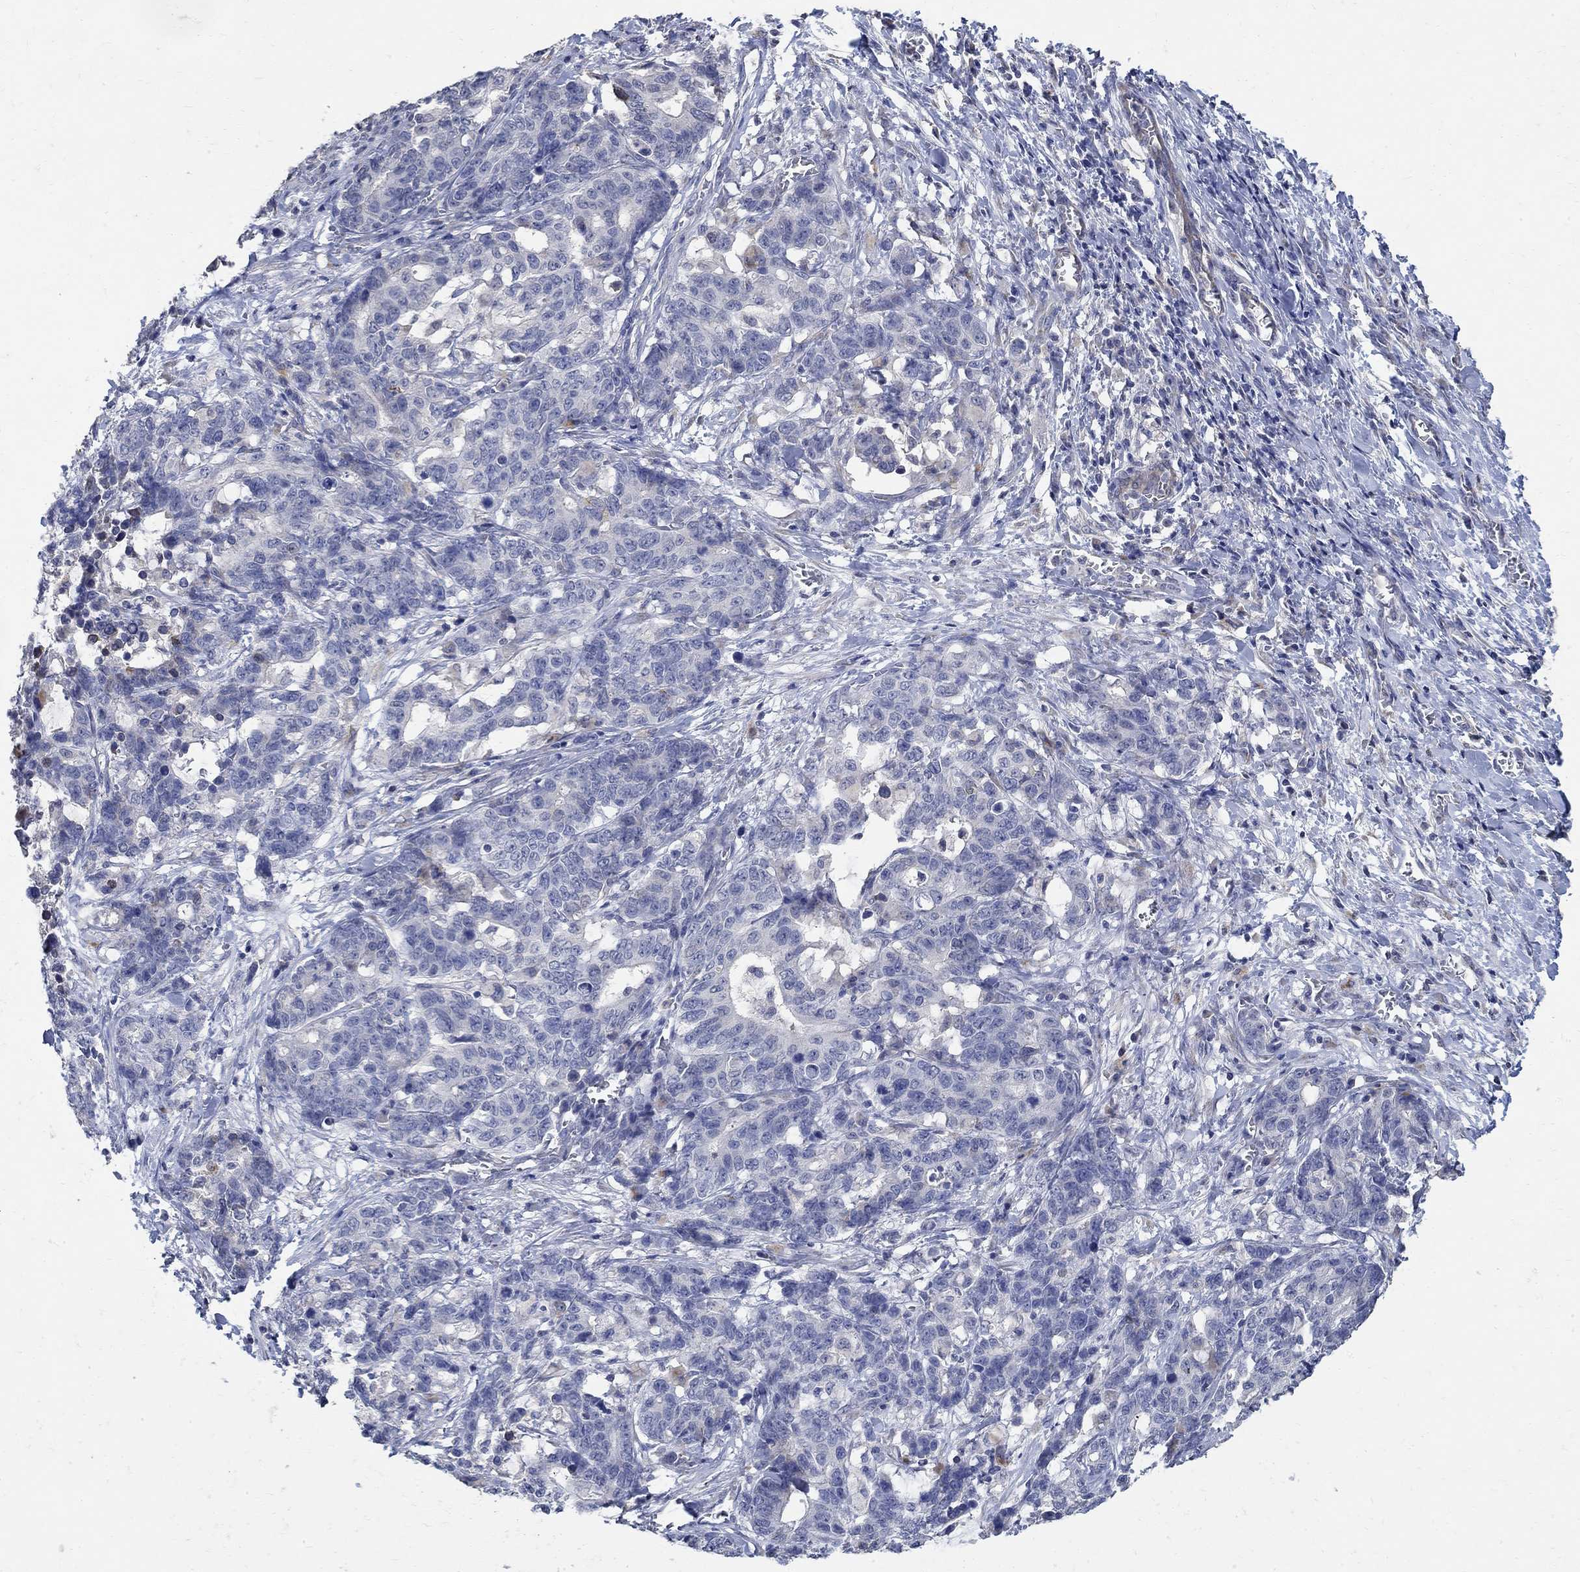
{"staining": {"intensity": "negative", "quantity": "none", "location": "none"}, "tissue": "stomach cancer", "cell_type": "Tumor cells", "image_type": "cancer", "snomed": [{"axis": "morphology", "description": "Normal tissue, NOS"}, {"axis": "morphology", "description": "Adenocarcinoma, NOS"}, {"axis": "topography", "description": "Stomach"}], "caption": "Immunohistochemistry (IHC) photomicrograph of stomach adenocarcinoma stained for a protein (brown), which exhibits no expression in tumor cells.", "gene": "TMEM169", "patient": {"sex": "female", "age": 64}}